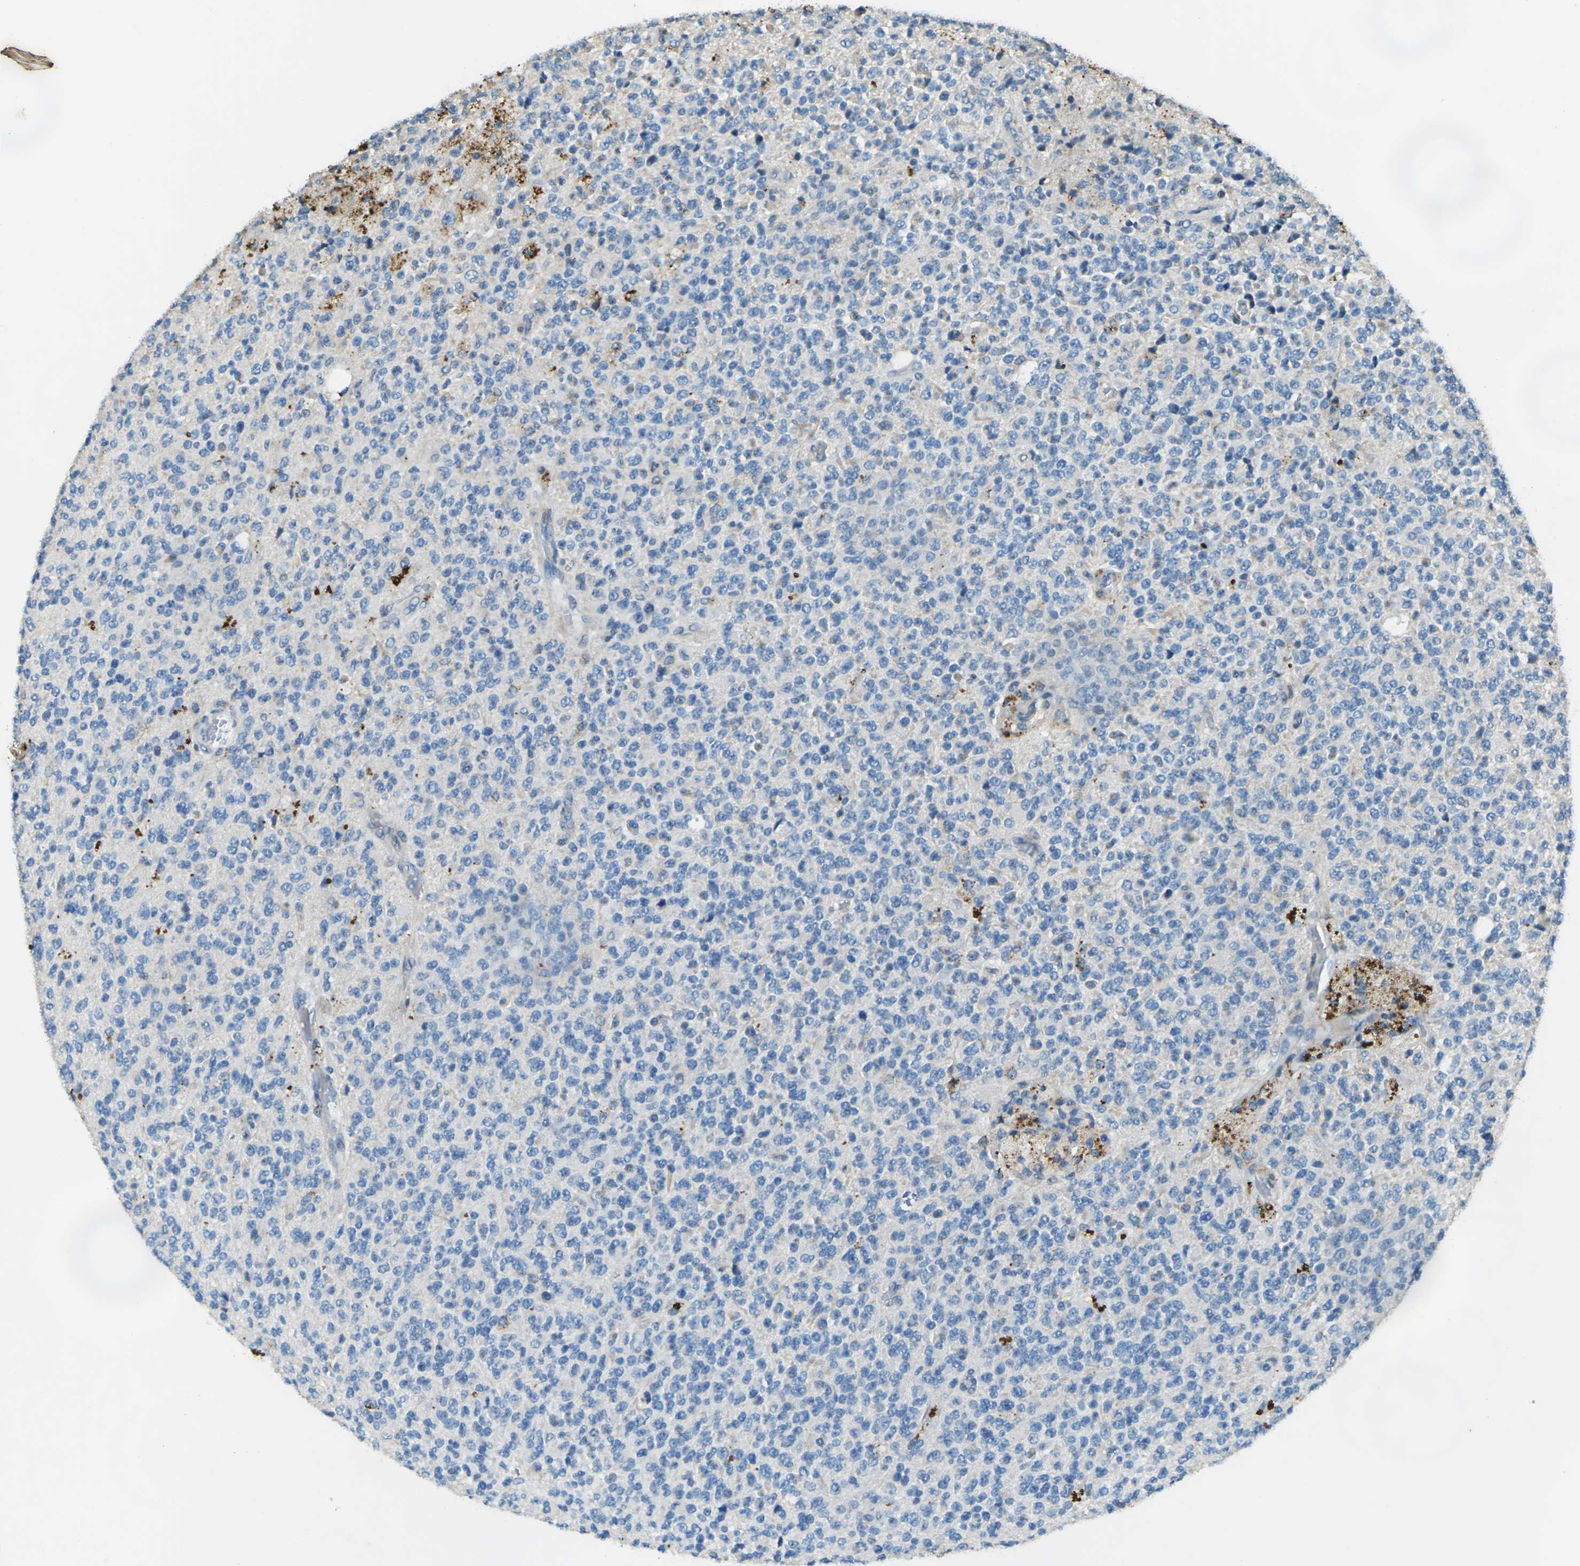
{"staining": {"intensity": "negative", "quantity": "none", "location": "none"}, "tissue": "glioma", "cell_type": "Tumor cells", "image_type": "cancer", "snomed": [{"axis": "morphology", "description": "Glioma, malignant, High grade"}, {"axis": "topography", "description": "pancreas cauda"}], "caption": "Immunohistochemistry (IHC) micrograph of human malignant glioma (high-grade) stained for a protein (brown), which shows no staining in tumor cells. Brightfield microscopy of IHC stained with DAB (3,3'-diaminobenzidine) (brown) and hematoxylin (blue), captured at high magnification.", "gene": "SIGLEC14", "patient": {"sex": "male", "age": 60}}